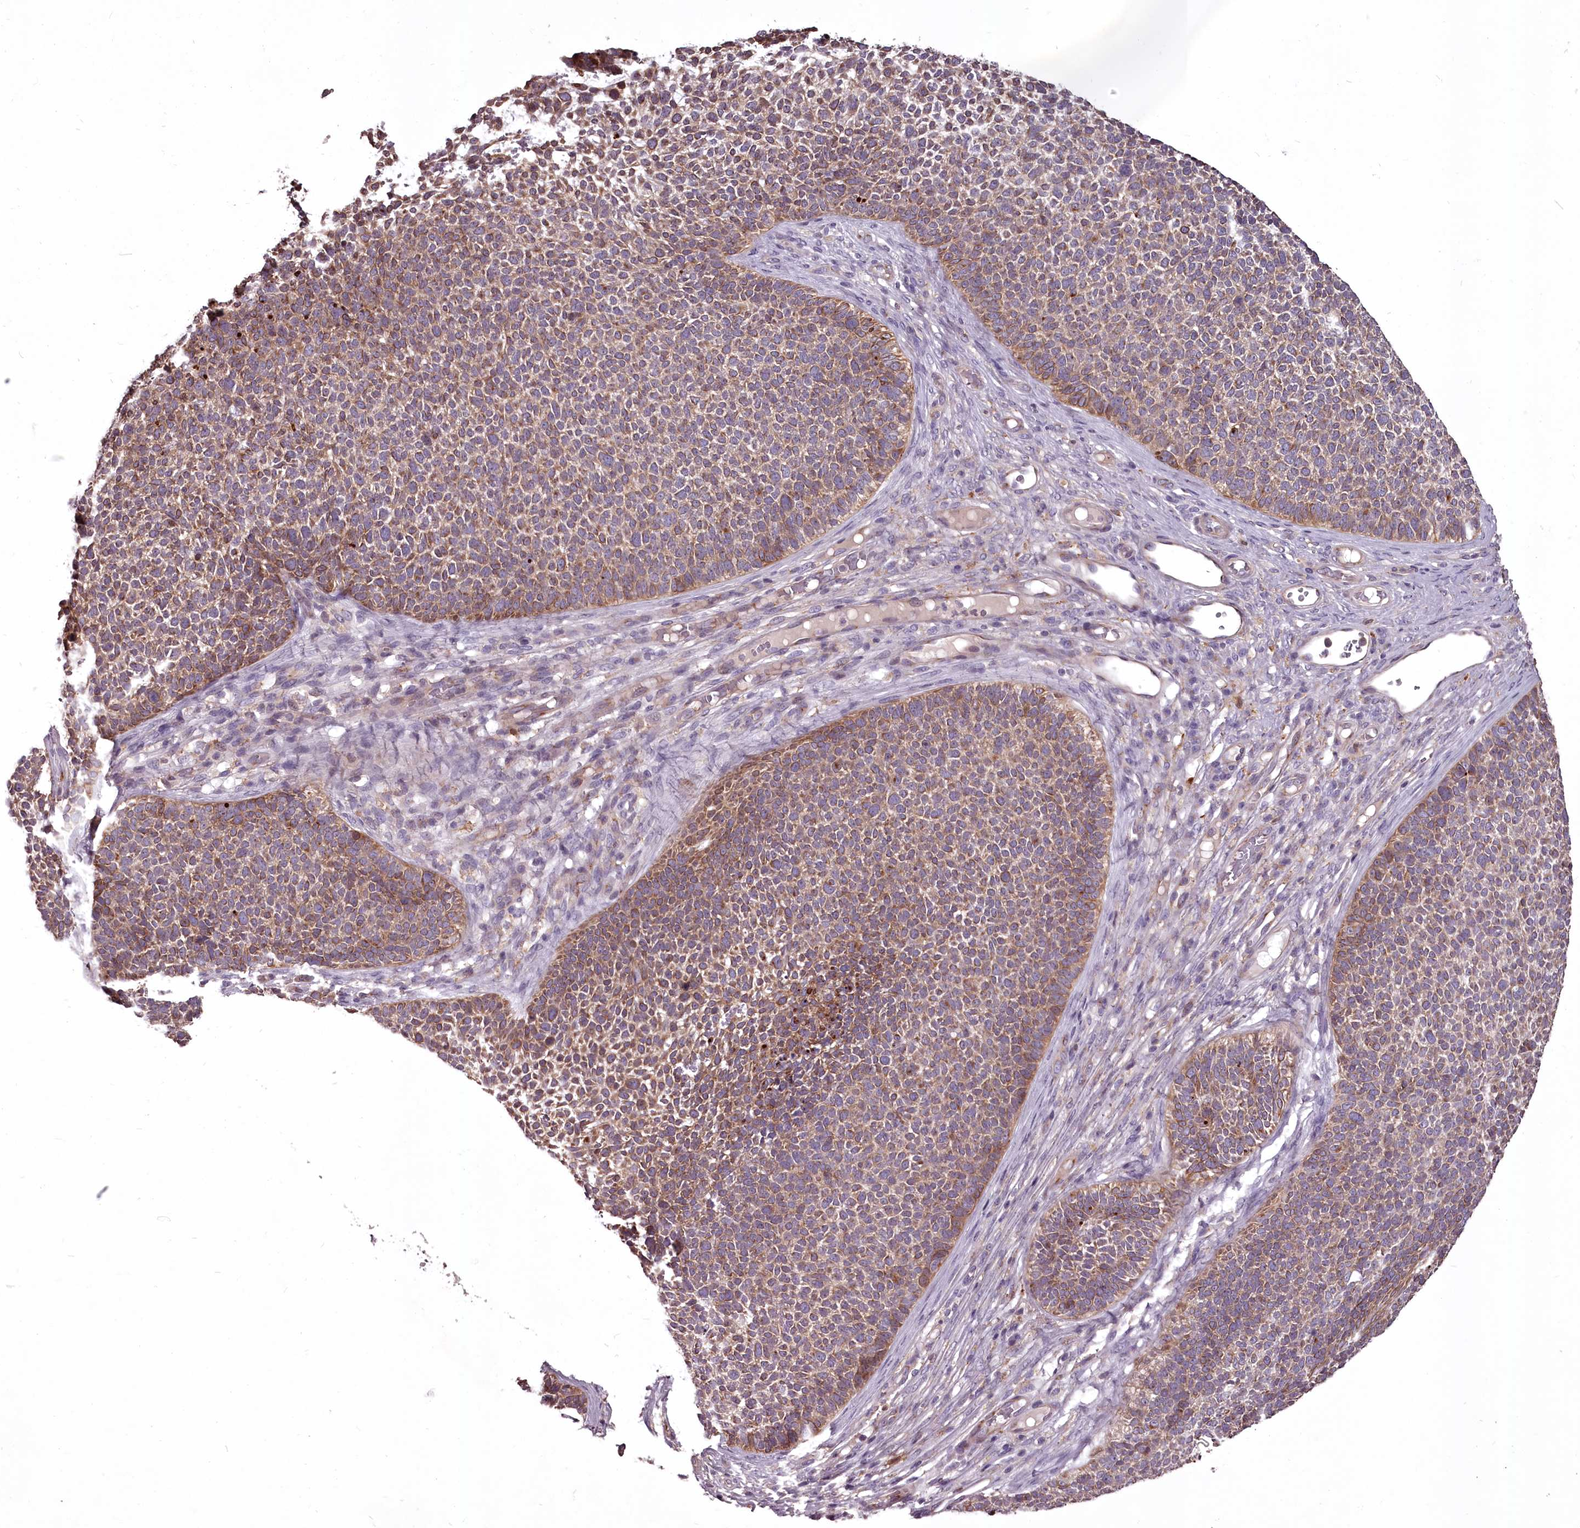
{"staining": {"intensity": "moderate", "quantity": ">75%", "location": "cytoplasmic/membranous"}, "tissue": "skin cancer", "cell_type": "Tumor cells", "image_type": "cancer", "snomed": [{"axis": "morphology", "description": "Basal cell carcinoma"}, {"axis": "topography", "description": "Skin"}], "caption": "Skin basal cell carcinoma stained for a protein (brown) displays moderate cytoplasmic/membranous positive expression in approximately >75% of tumor cells.", "gene": "STX6", "patient": {"sex": "female", "age": 84}}